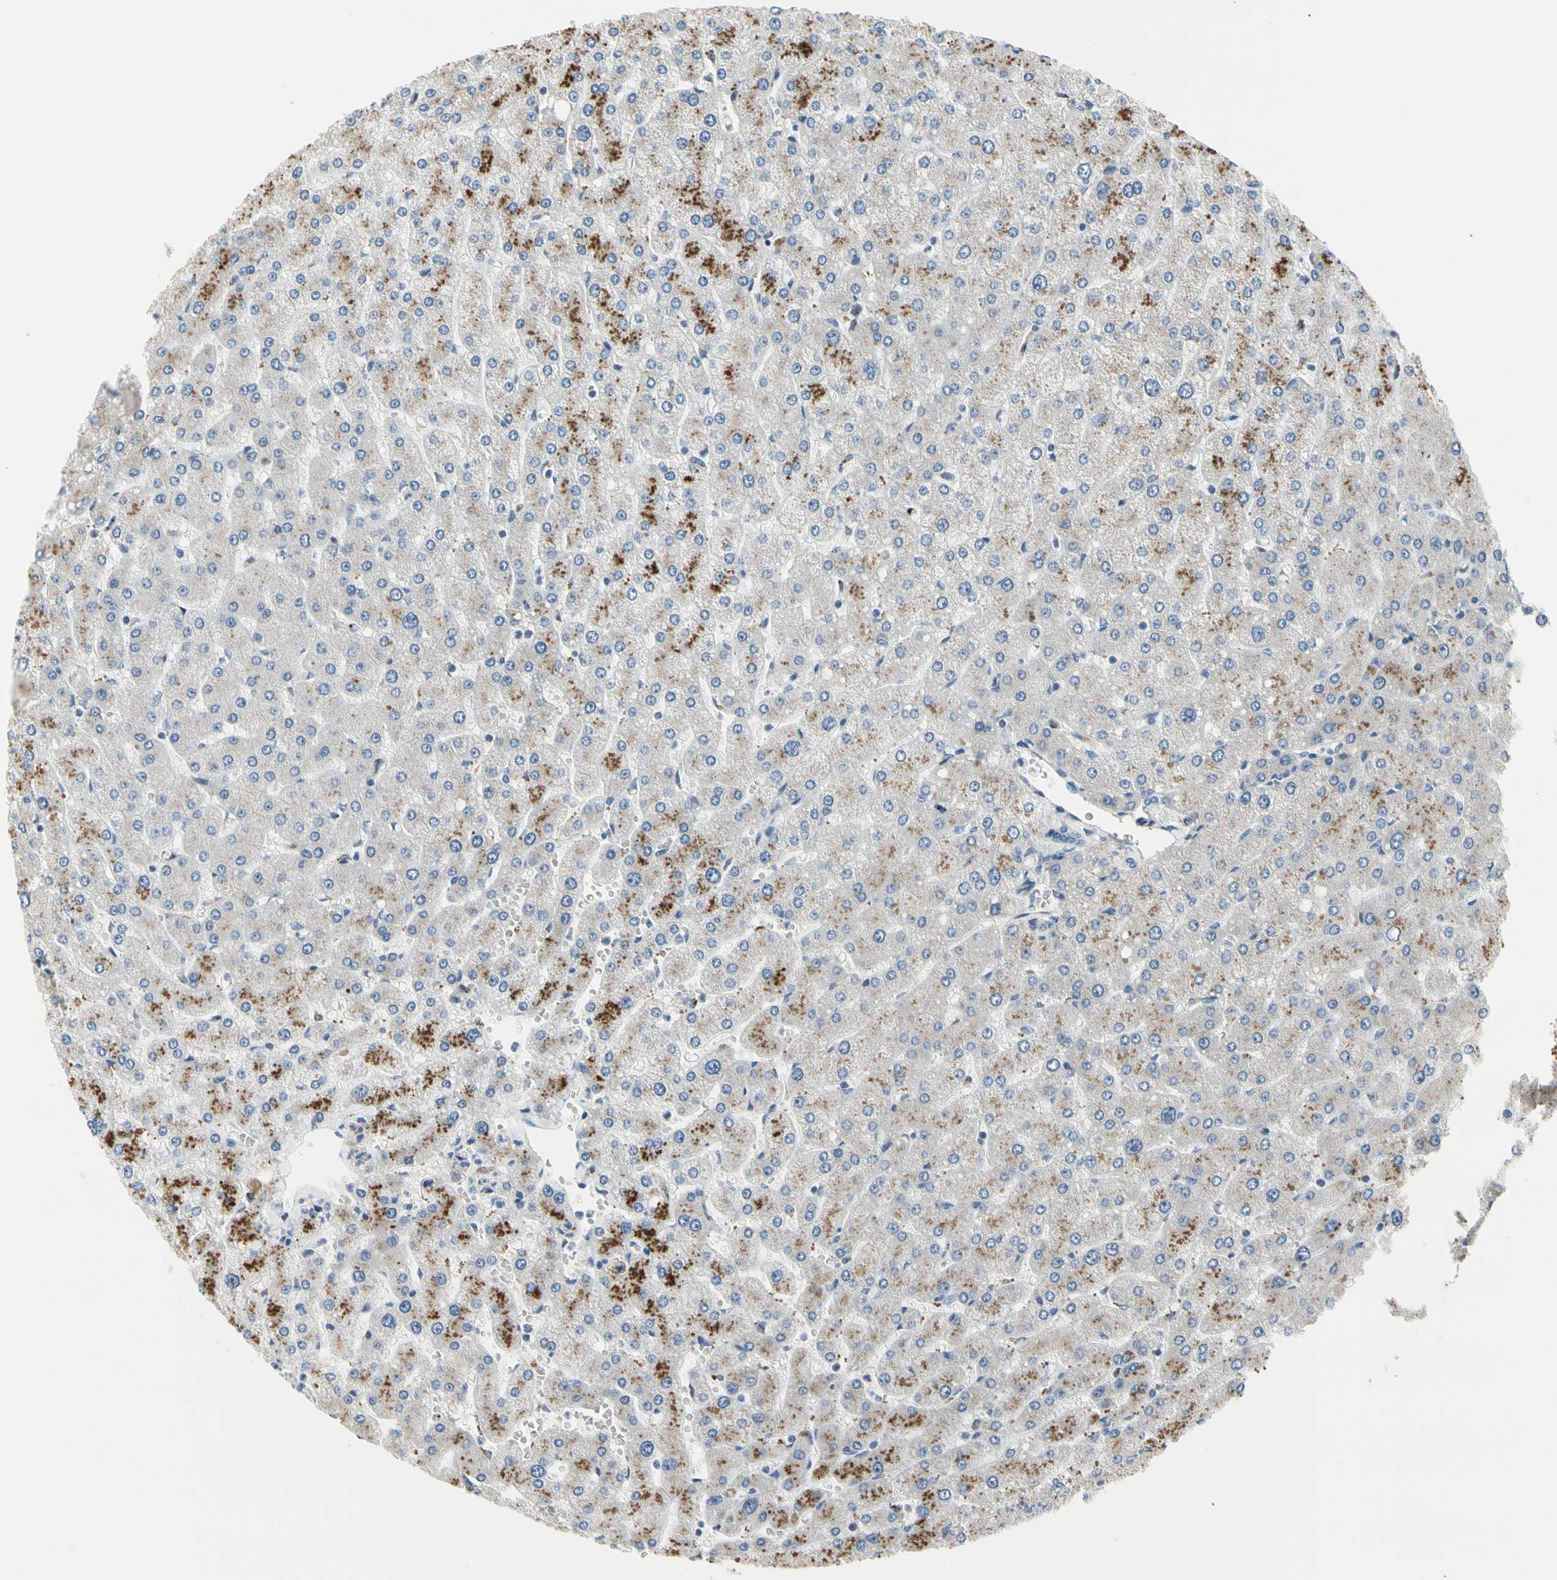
{"staining": {"intensity": "negative", "quantity": "none", "location": "none"}, "tissue": "liver", "cell_type": "Cholangiocytes", "image_type": "normal", "snomed": [{"axis": "morphology", "description": "Normal tissue, NOS"}, {"axis": "topography", "description": "Liver"}], "caption": "Micrograph shows no significant protein positivity in cholangiocytes of normal liver.", "gene": "NFASC", "patient": {"sex": "male", "age": 55}}